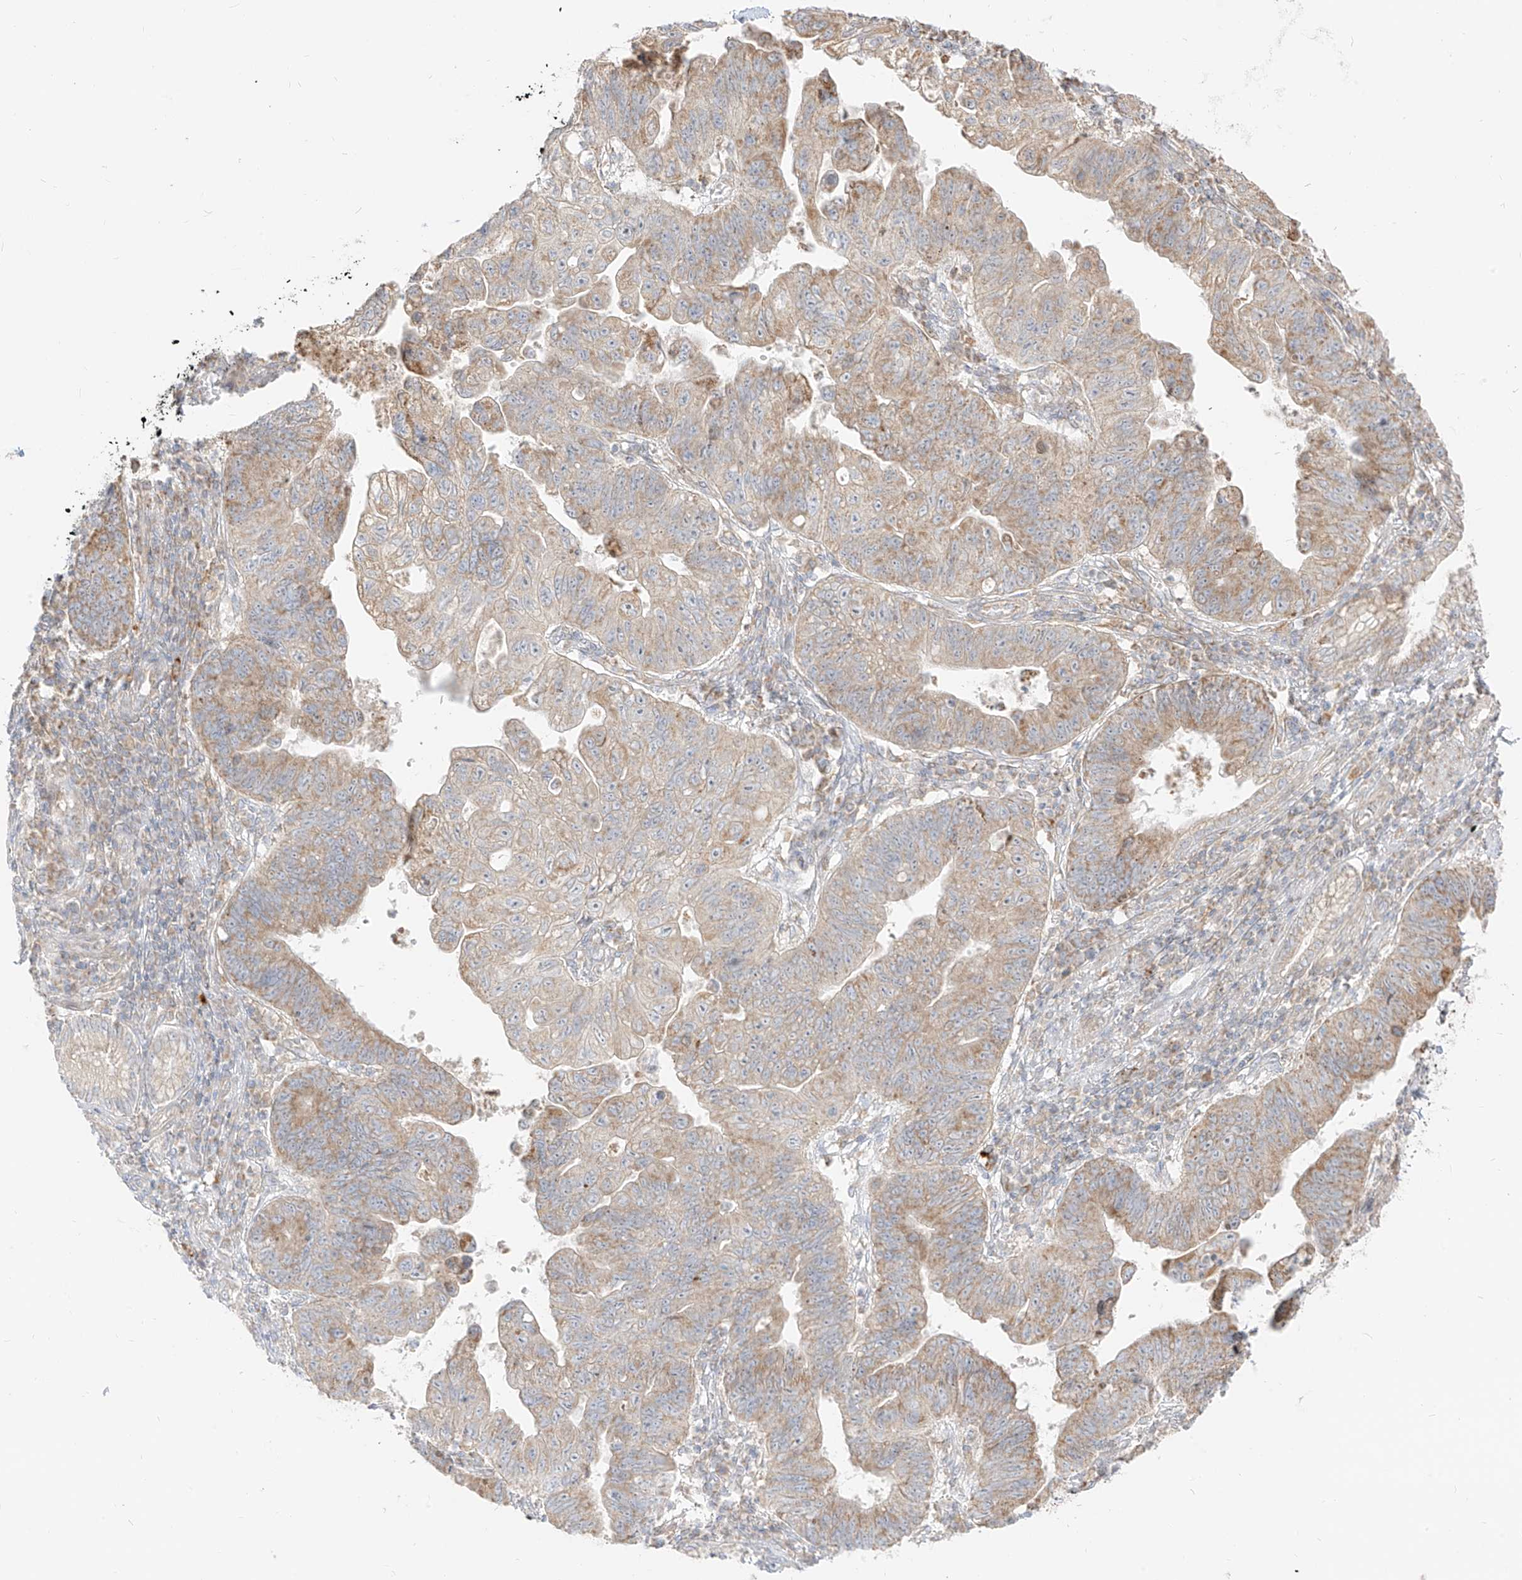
{"staining": {"intensity": "moderate", "quantity": ">75%", "location": "cytoplasmic/membranous"}, "tissue": "stomach cancer", "cell_type": "Tumor cells", "image_type": "cancer", "snomed": [{"axis": "morphology", "description": "Adenocarcinoma, NOS"}, {"axis": "topography", "description": "Stomach"}], "caption": "DAB (3,3'-diaminobenzidine) immunohistochemical staining of human adenocarcinoma (stomach) demonstrates moderate cytoplasmic/membranous protein staining in about >75% of tumor cells.", "gene": "ZIM3", "patient": {"sex": "male", "age": 59}}